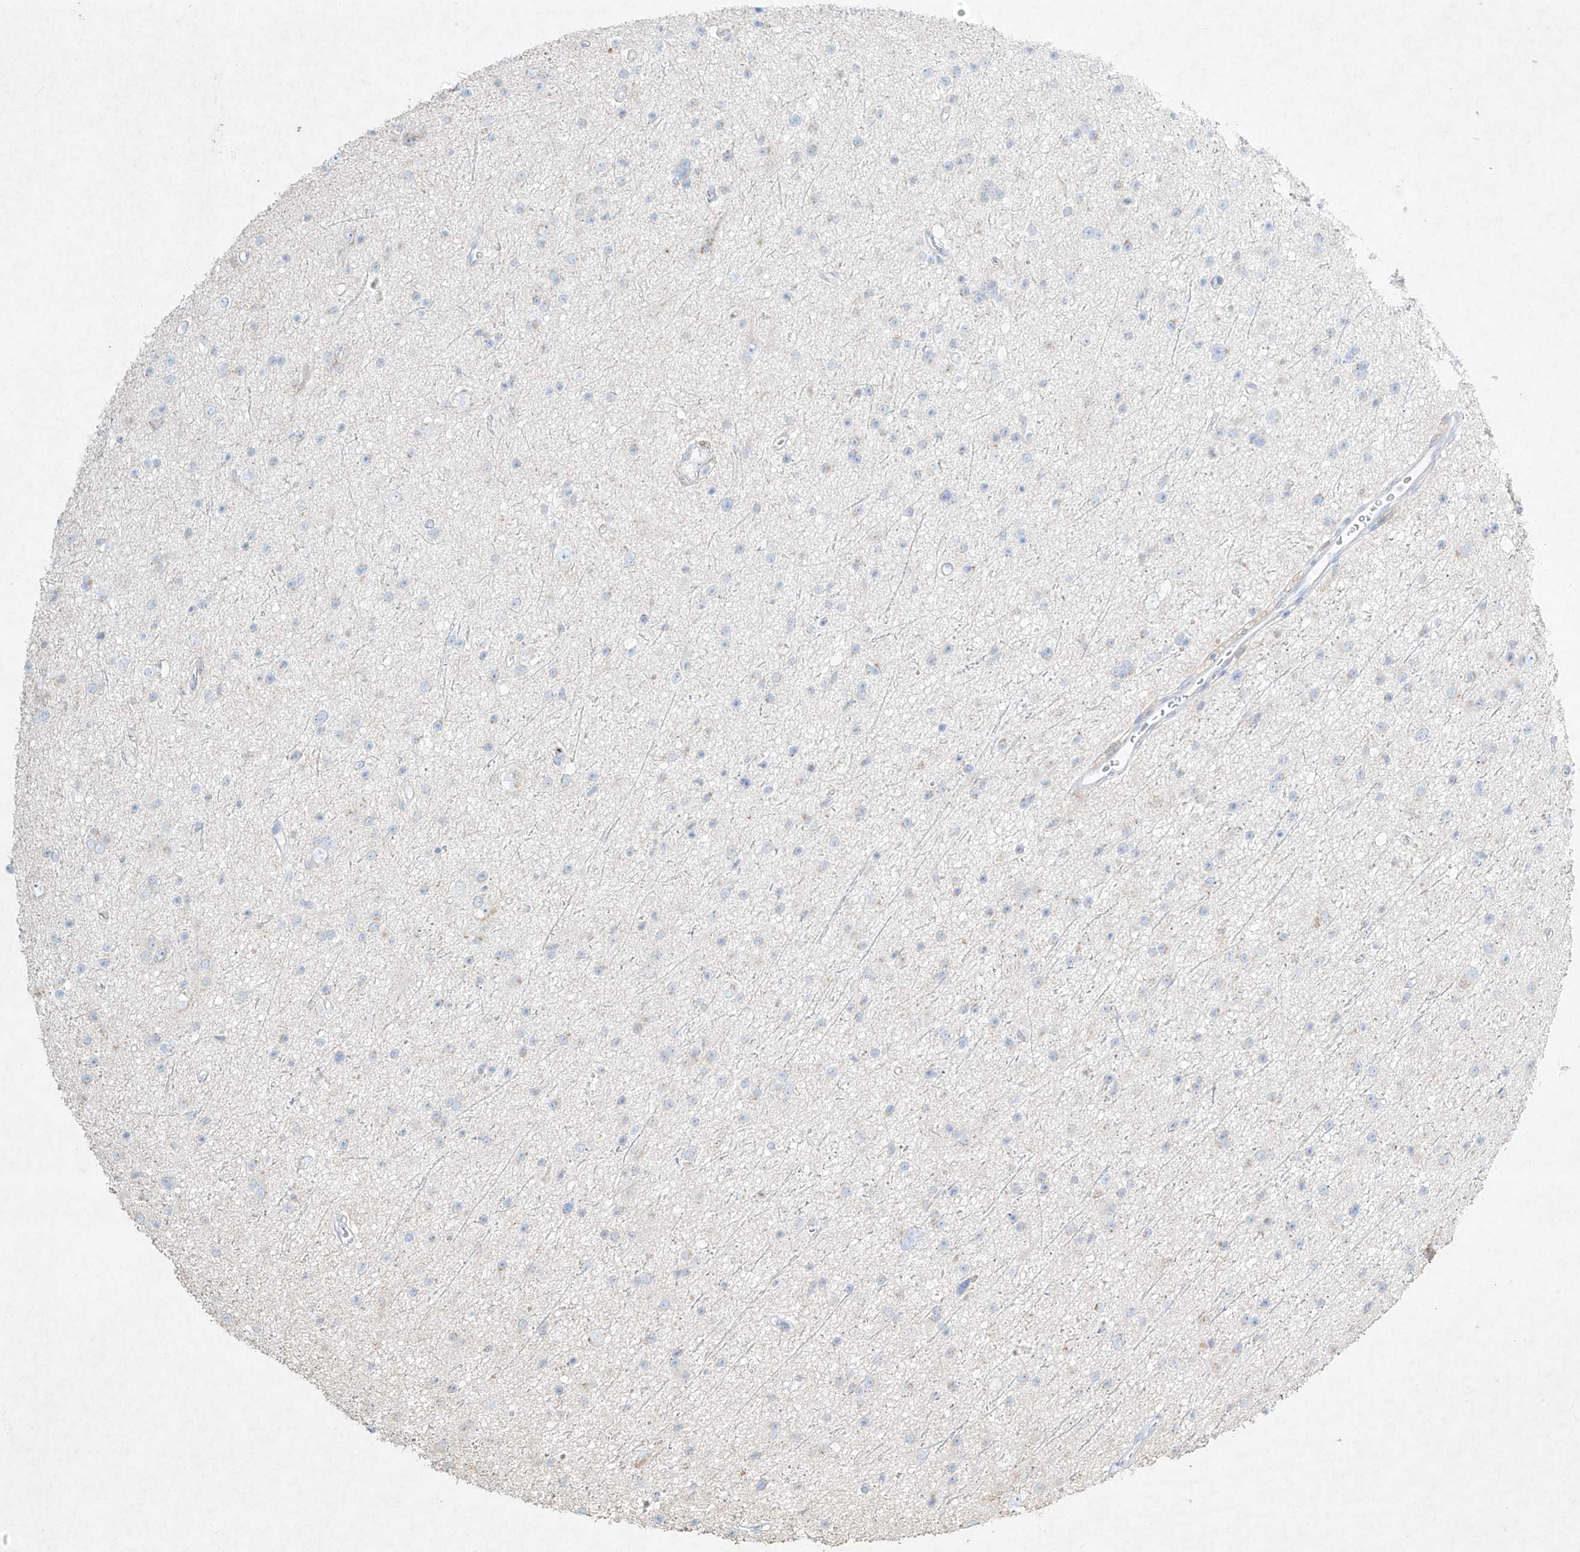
{"staining": {"intensity": "negative", "quantity": "none", "location": "none"}, "tissue": "glioma", "cell_type": "Tumor cells", "image_type": "cancer", "snomed": [{"axis": "morphology", "description": "Glioma, malignant, Low grade"}, {"axis": "topography", "description": "Cerebral cortex"}], "caption": "IHC image of neoplastic tissue: glioma stained with DAB (3,3'-diaminobenzidine) demonstrates no significant protein staining in tumor cells. (Stains: DAB immunohistochemistry (IHC) with hematoxylin counter stain, Microscopy: brightfield microscopy at high magnification).", "gene": "PLEK", "patient": {"sex": "female", "age": 39}}